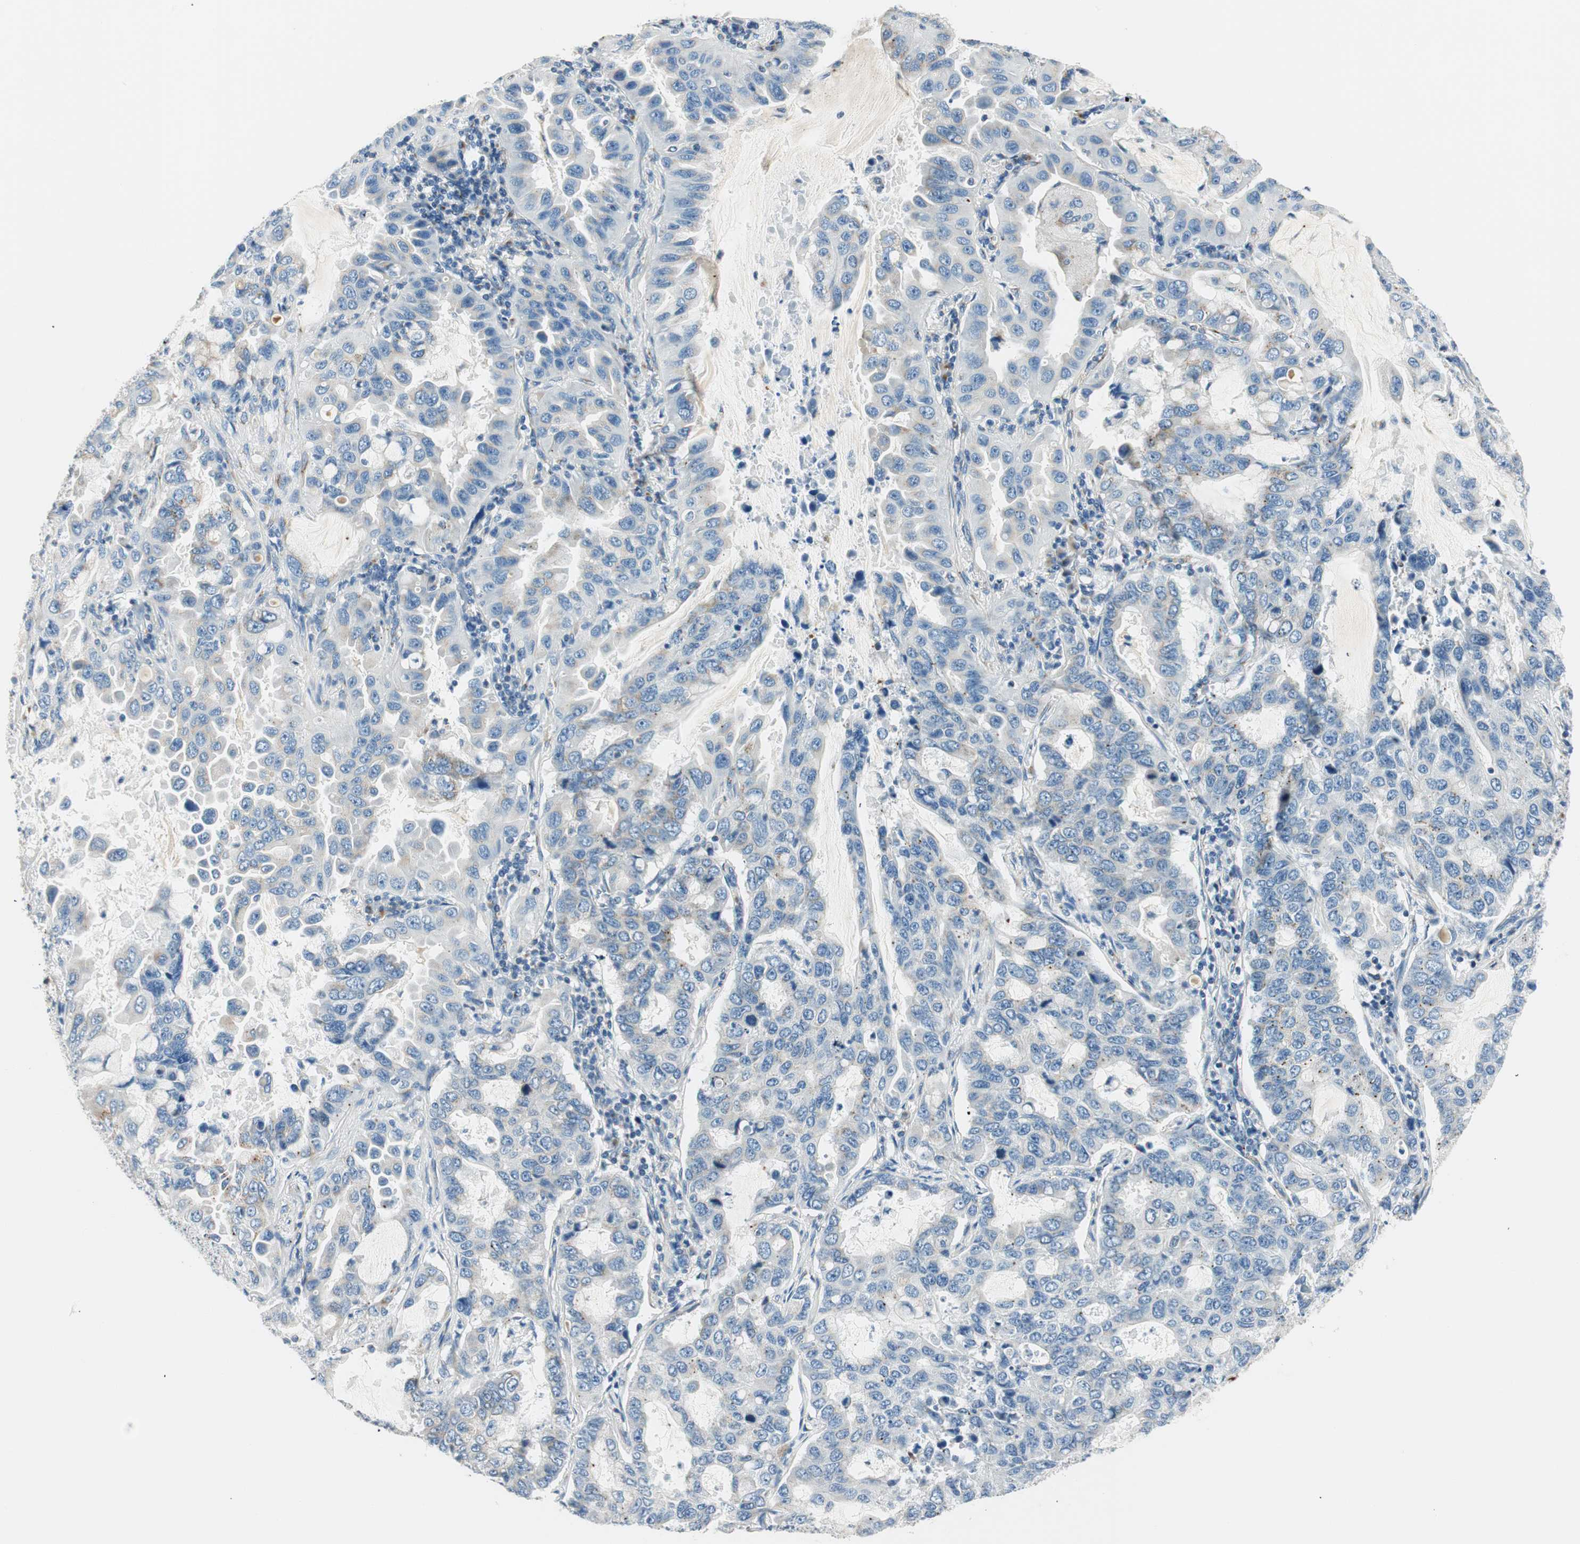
{"staining": {"intensity": "weak", "quantity": "<25%", "location": "cytoplasmic/membranous"}, "tissue": "lung cancer", "cell_type": "Tumor cells", "image_type": "cancer", "snomed": [{"axis": "morphology", "description": "Adenocarcinoma, NOS"}, {"axis": "topography", "description": "Lung"}], "caption": "There is no significant expression in tumor cells of lung cancer.", "gene": "TMF1", "patient": {"sex": "male", "age": 64}}